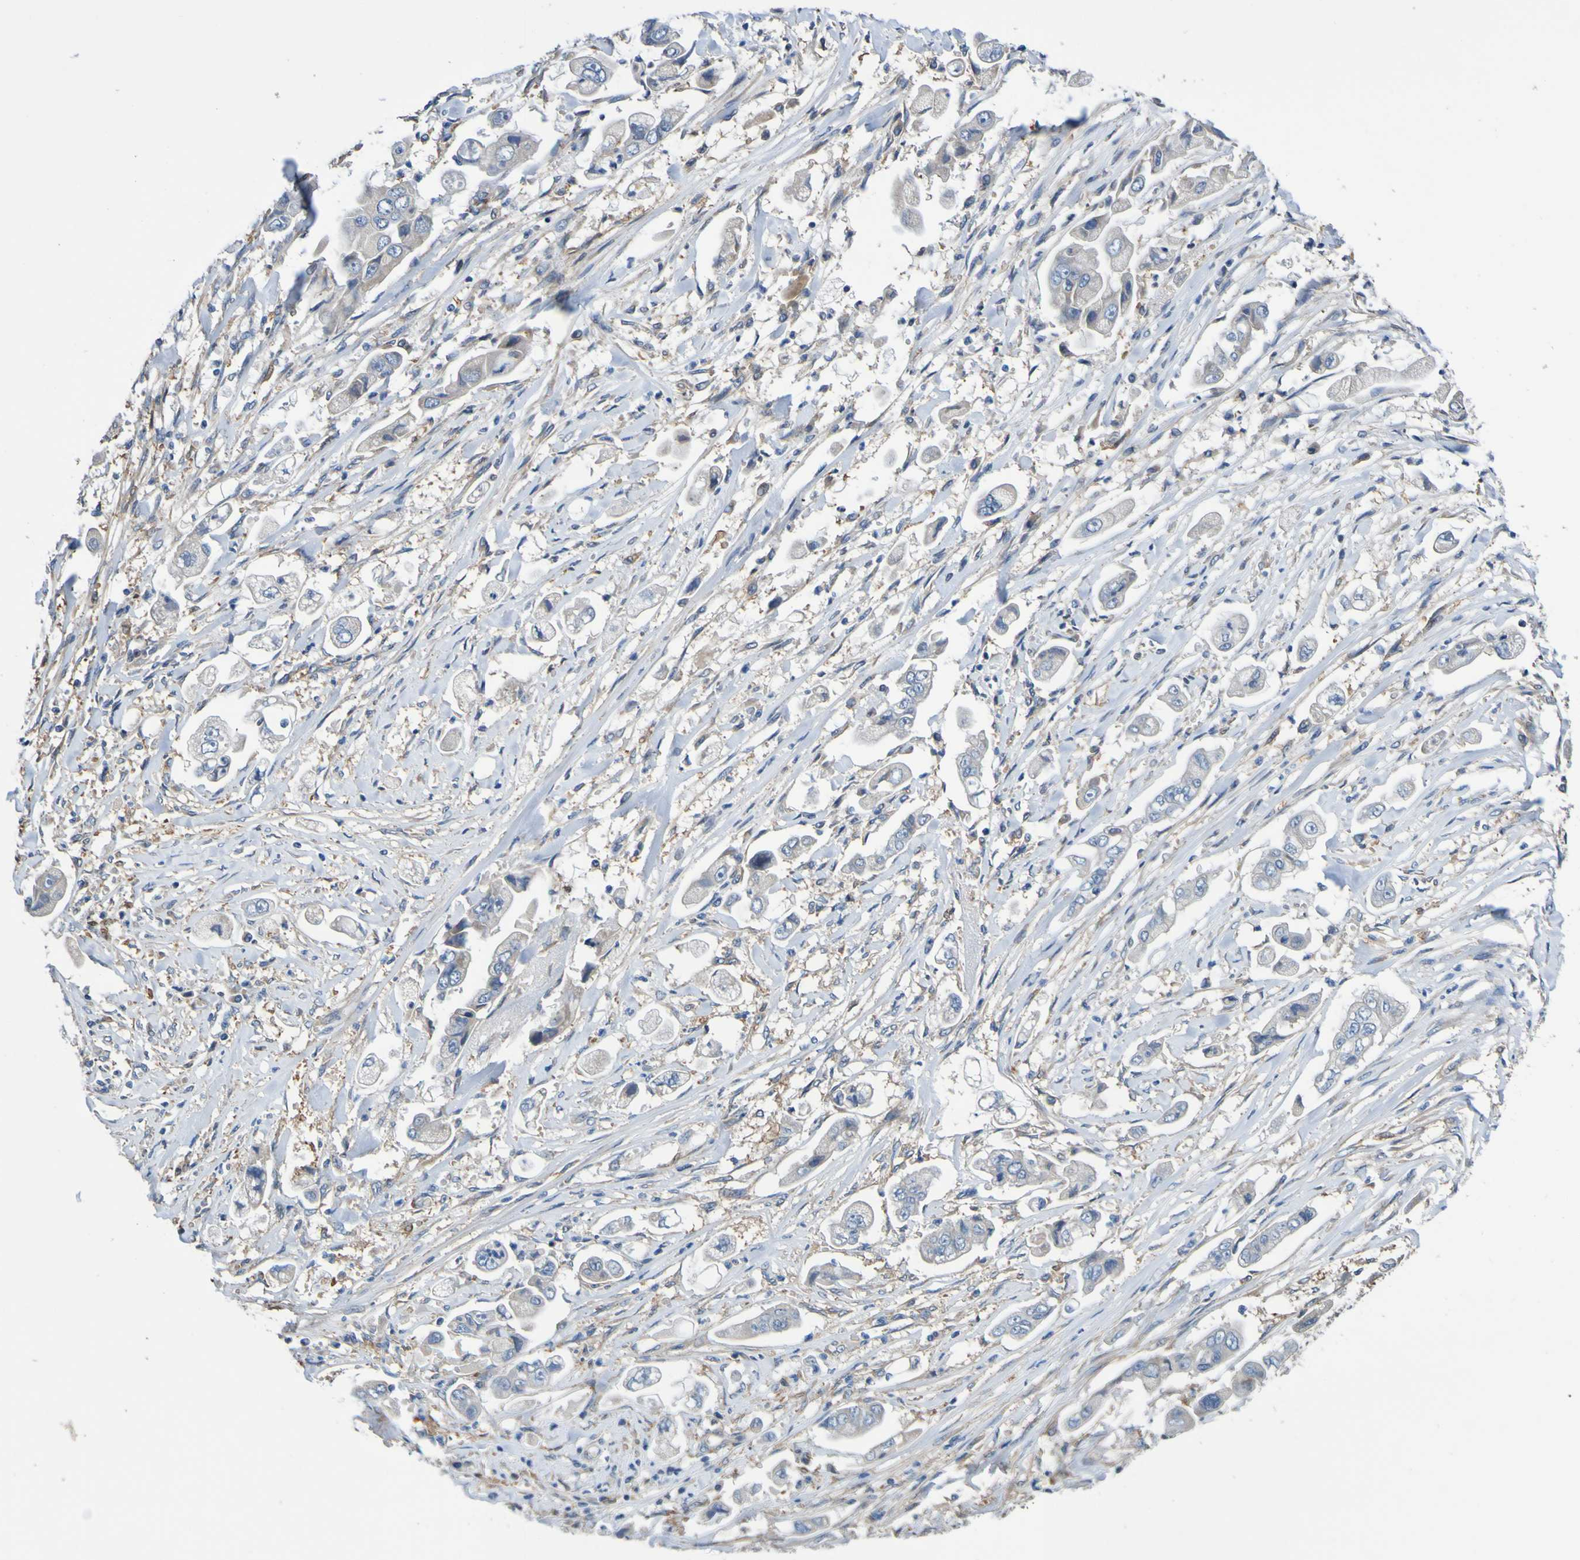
{"staining": {"intensity": "weak", "quantity": ">75%", "location": "cytoplasmic/membranous"}, "tissue": "stomach cancer", "cell_type": "Tumor cells", "image_type": "cancer", "snomed": [{"axis": "morphology", "description": "Adenocarcinoma, NOS"}, {"axis": "topography", "description": "Stomach"}], "caption": "Immunohistochemical staining of human adenocarcinoma (stomach) exhibits low levels of weak cytoplasmic/membranous protein positivity in about >75% of tumor cells.", "gene": "METAP2", "patient": {"sex": "male", "age": 62}}